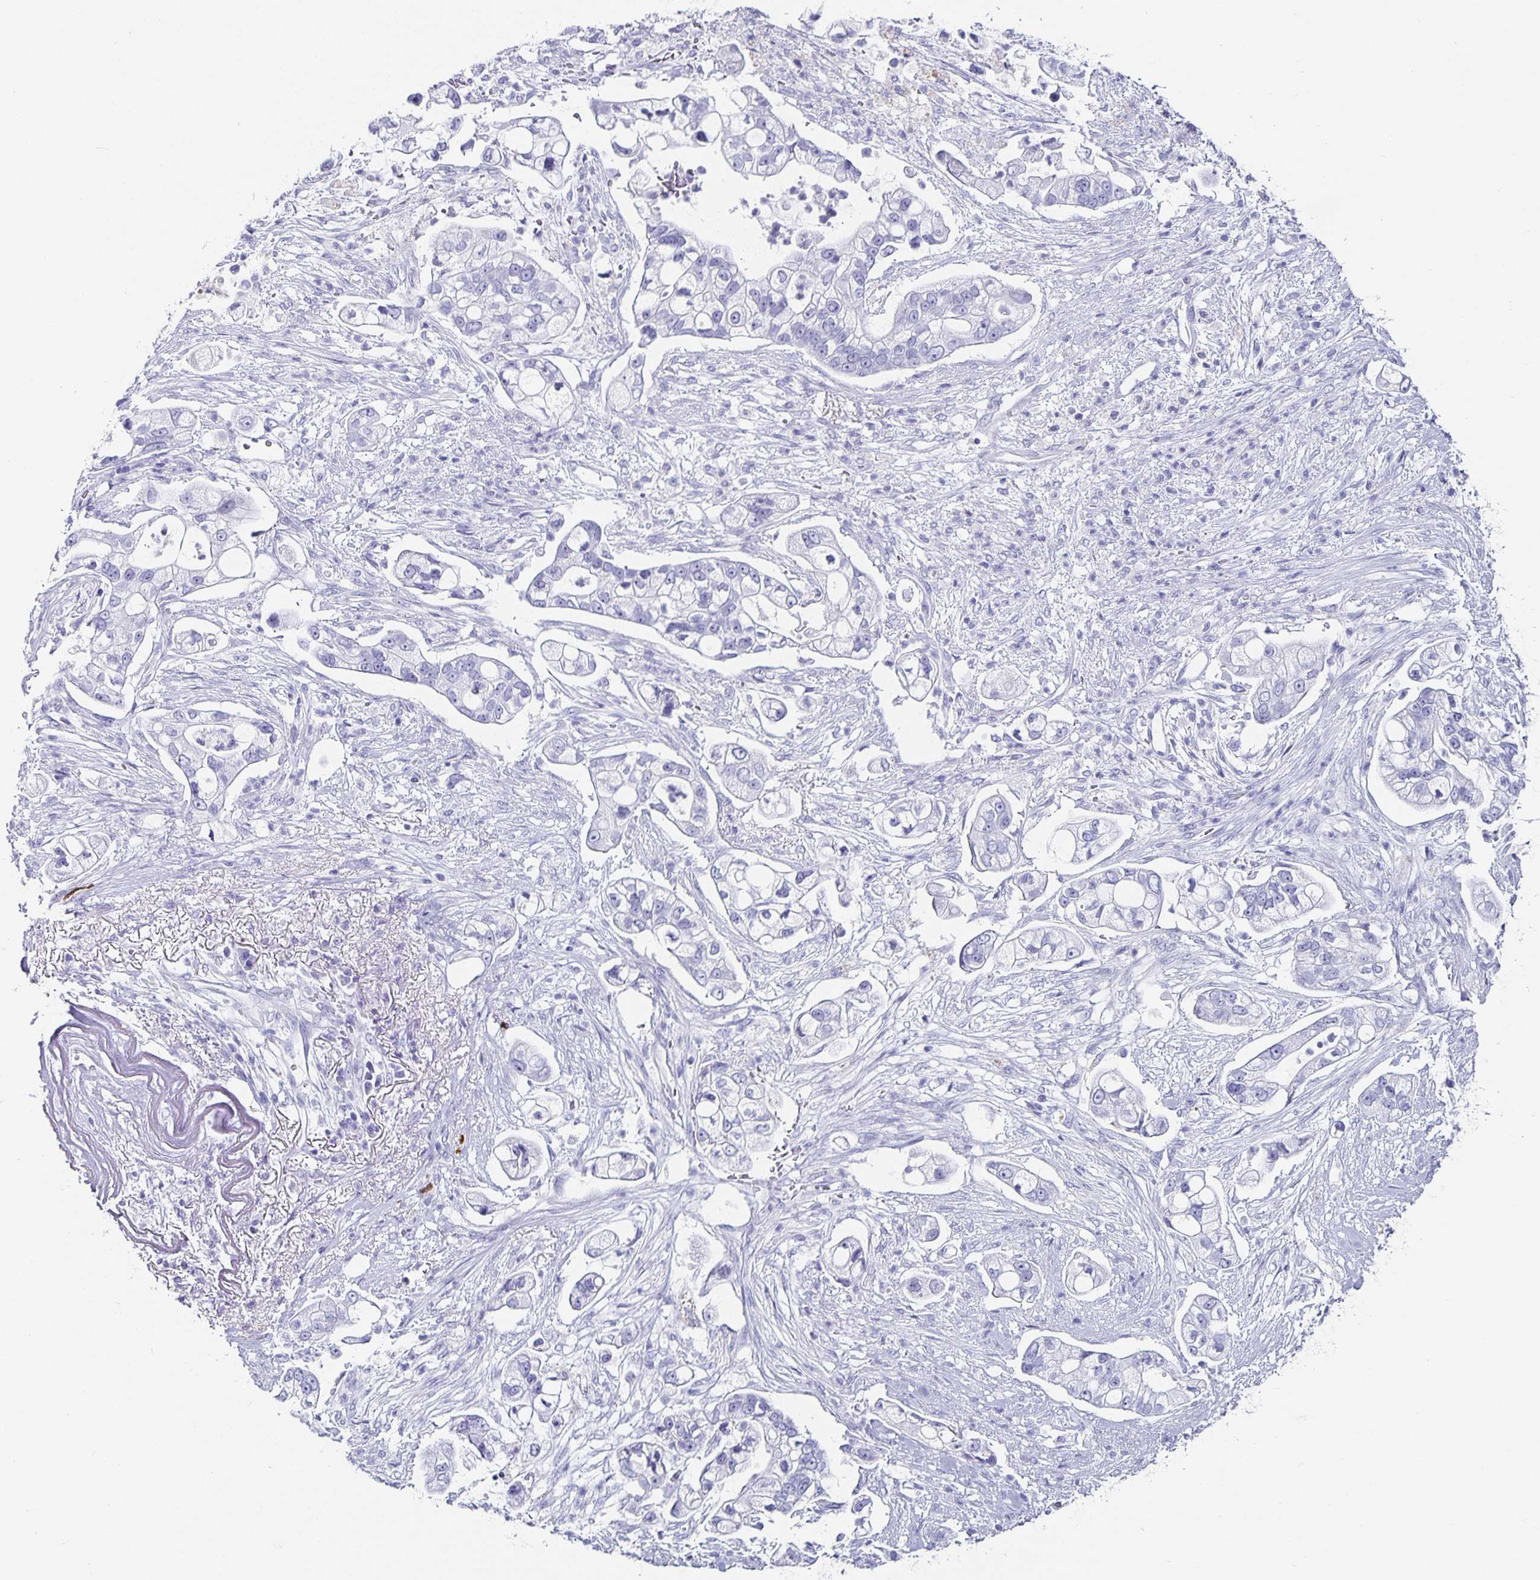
{"staining": {"intensity": "negative", "quantity": "none", "location": "none"}, "tissue": "pancreatic cancer", "cell_type": "Tumor cells", "image_type": "cancer", "snomed": [{"axis": "morphology", "description": "Adenocarcinoma, NOS"}, {"axis": "topography", "description": "Pancreas"}], "caption": "Immunohistochemistry of adenocarcinoma (pancreatic) reveals no staining in tumor cells.", "gene": "CHGA", "patient": {"sex": "female", "age": 69}}